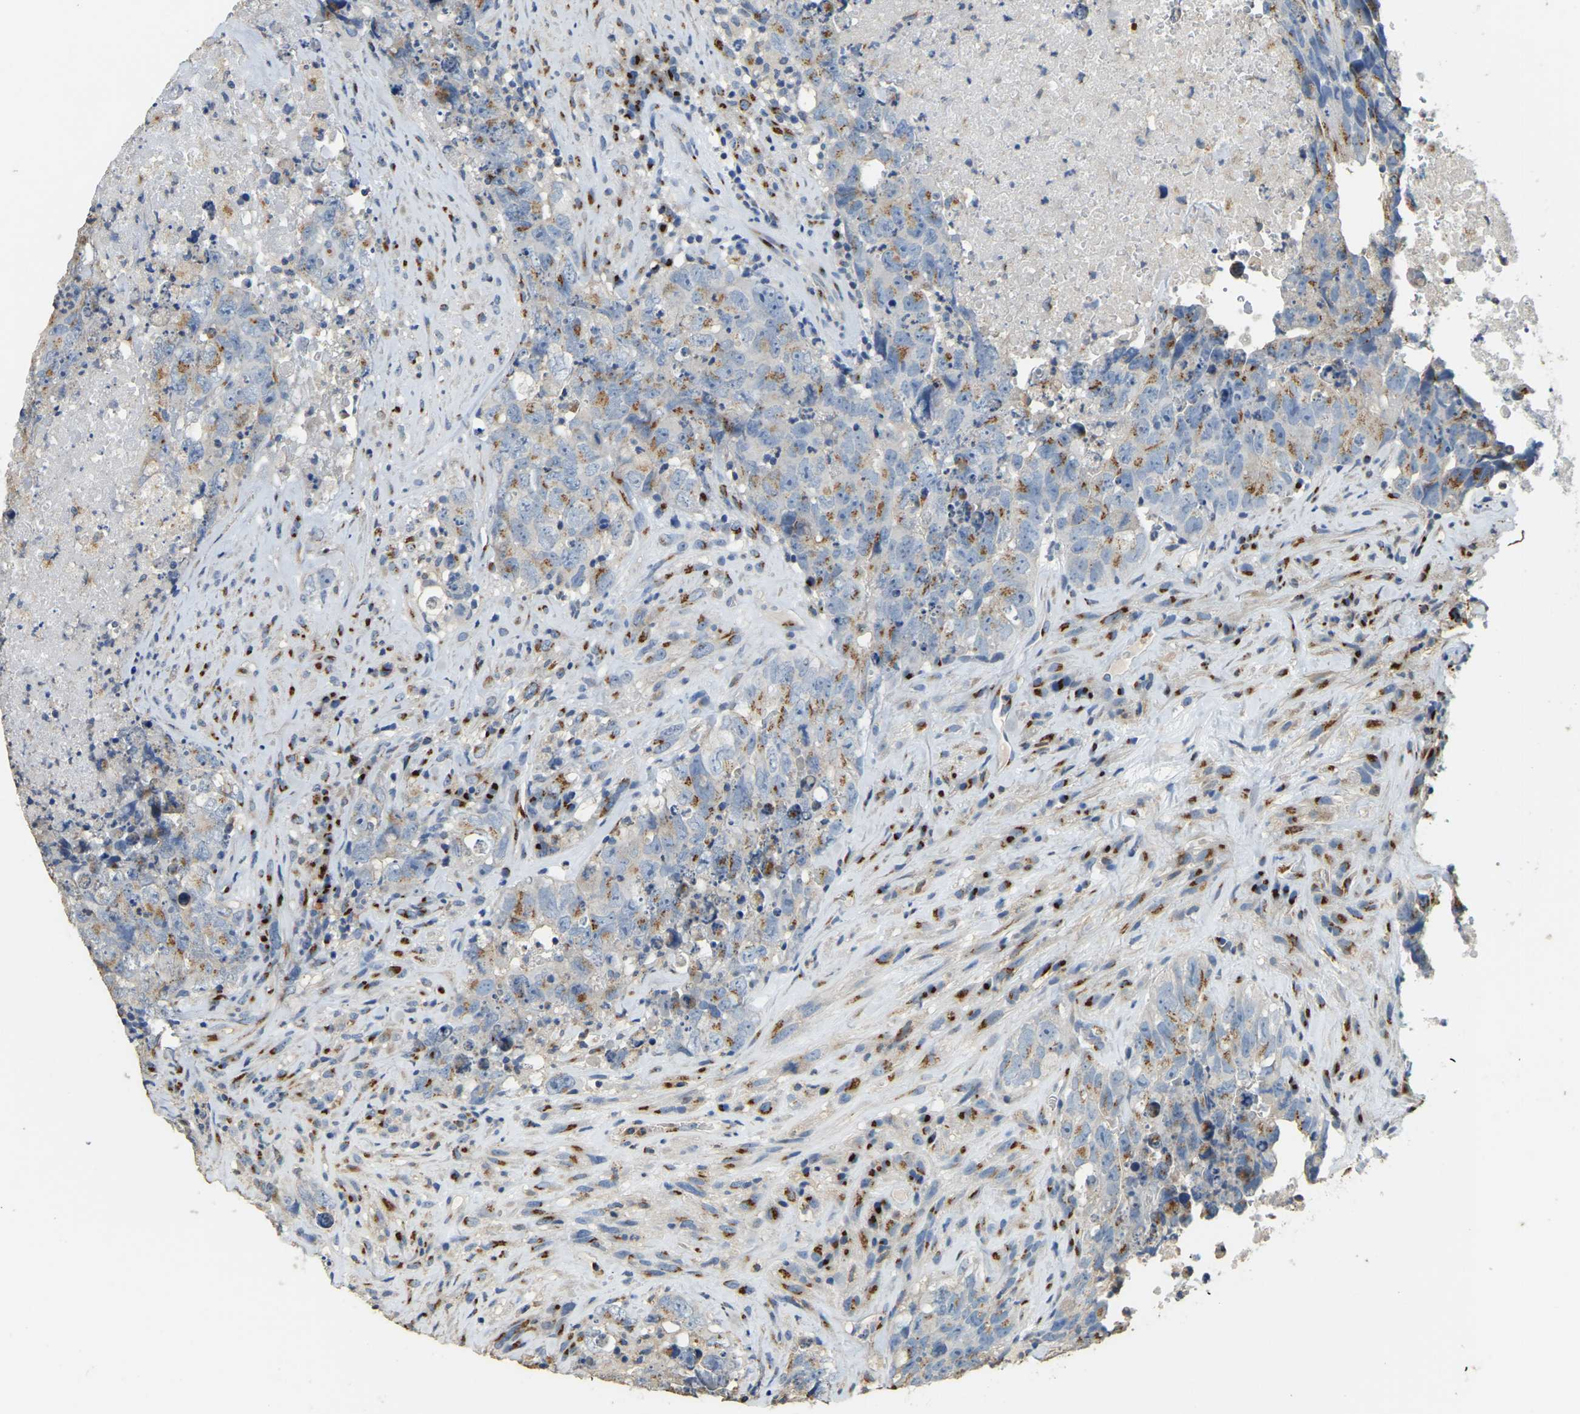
{"staining": {"intensity": "moderate", "quantity": "25%-75%", "location": "cytoplasmic/membranous"}, "tissue": "testis cancer", "cell_type": "Tumor cells", "image_type": "cancer", "snomed": [{"axis": "morphology", "description": "Carcinoma, Embryonal, NOS"}, {"axis": "topography", "description": "Testis"}], "caption": "Tumor cells reveal medium levels of moderate cytoplasmic/membranous staining in about 25%-75% of cells in human testis cancer (embryonal carcinoma).", "gene": "FAM174A", "patient": {"sex": "male", "age": 32}}